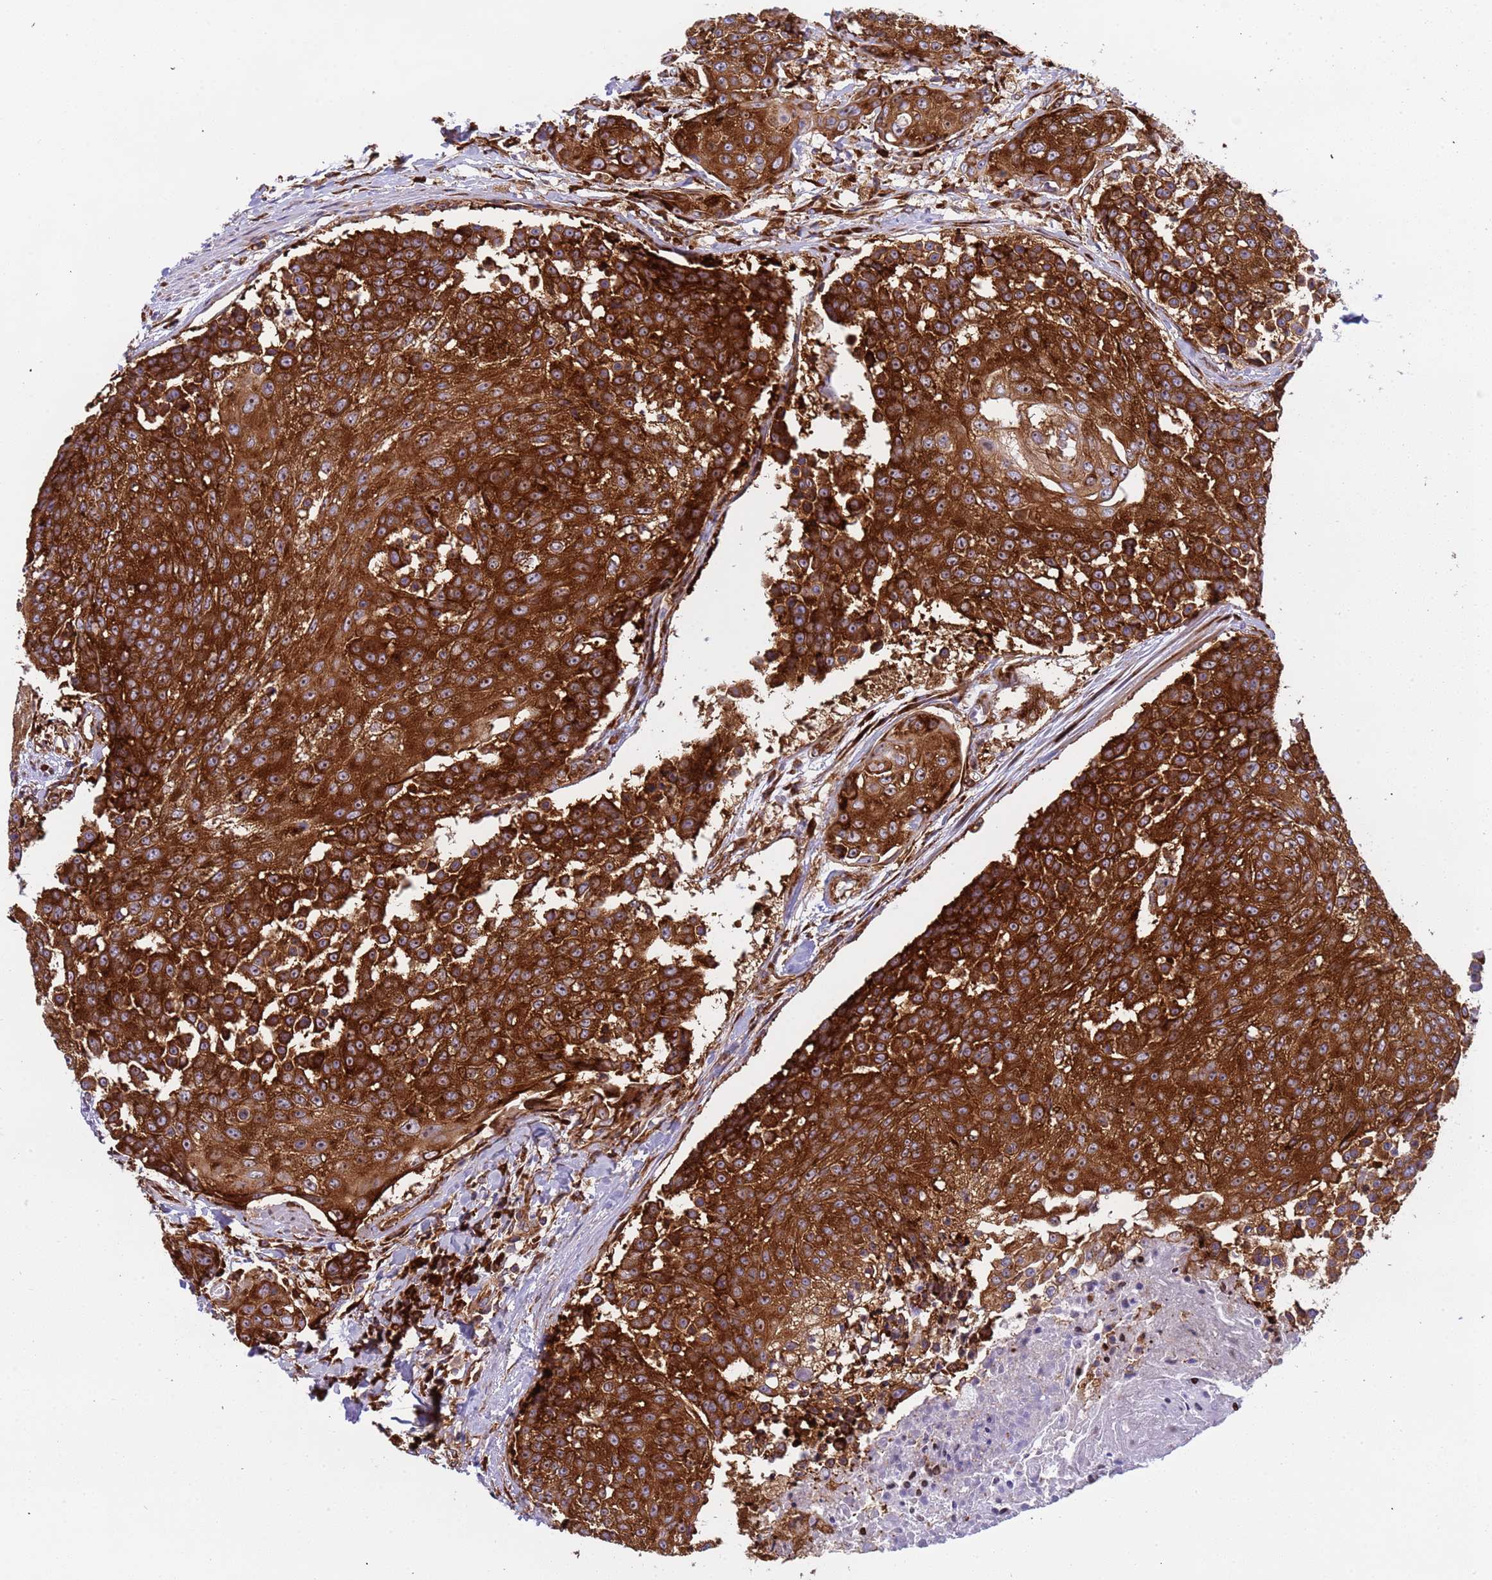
{"staining": {"intensity": "strong", "quantity": ">75%", "location": "cytoplasmic/membranous"}, "tissue": "urothelial cancer", "cell_type": "Tumor cells", "image_type": "cancer", "snomed": [{"axis": "morphology", "description": "Urothelial carcinoma, High grade"}, {"axis": "topography", "description": "Urinary bladder"}], "caption": "Immunohistochemistry image of human high-grade urothelial carcinoma stained for a protein (brown), which demonstrates high levels of strong cytoplasmic/membranous expression in about >75% of tumor cells.", "gene": "RPL36", "patient": {"sex": "female", "age": 63}}